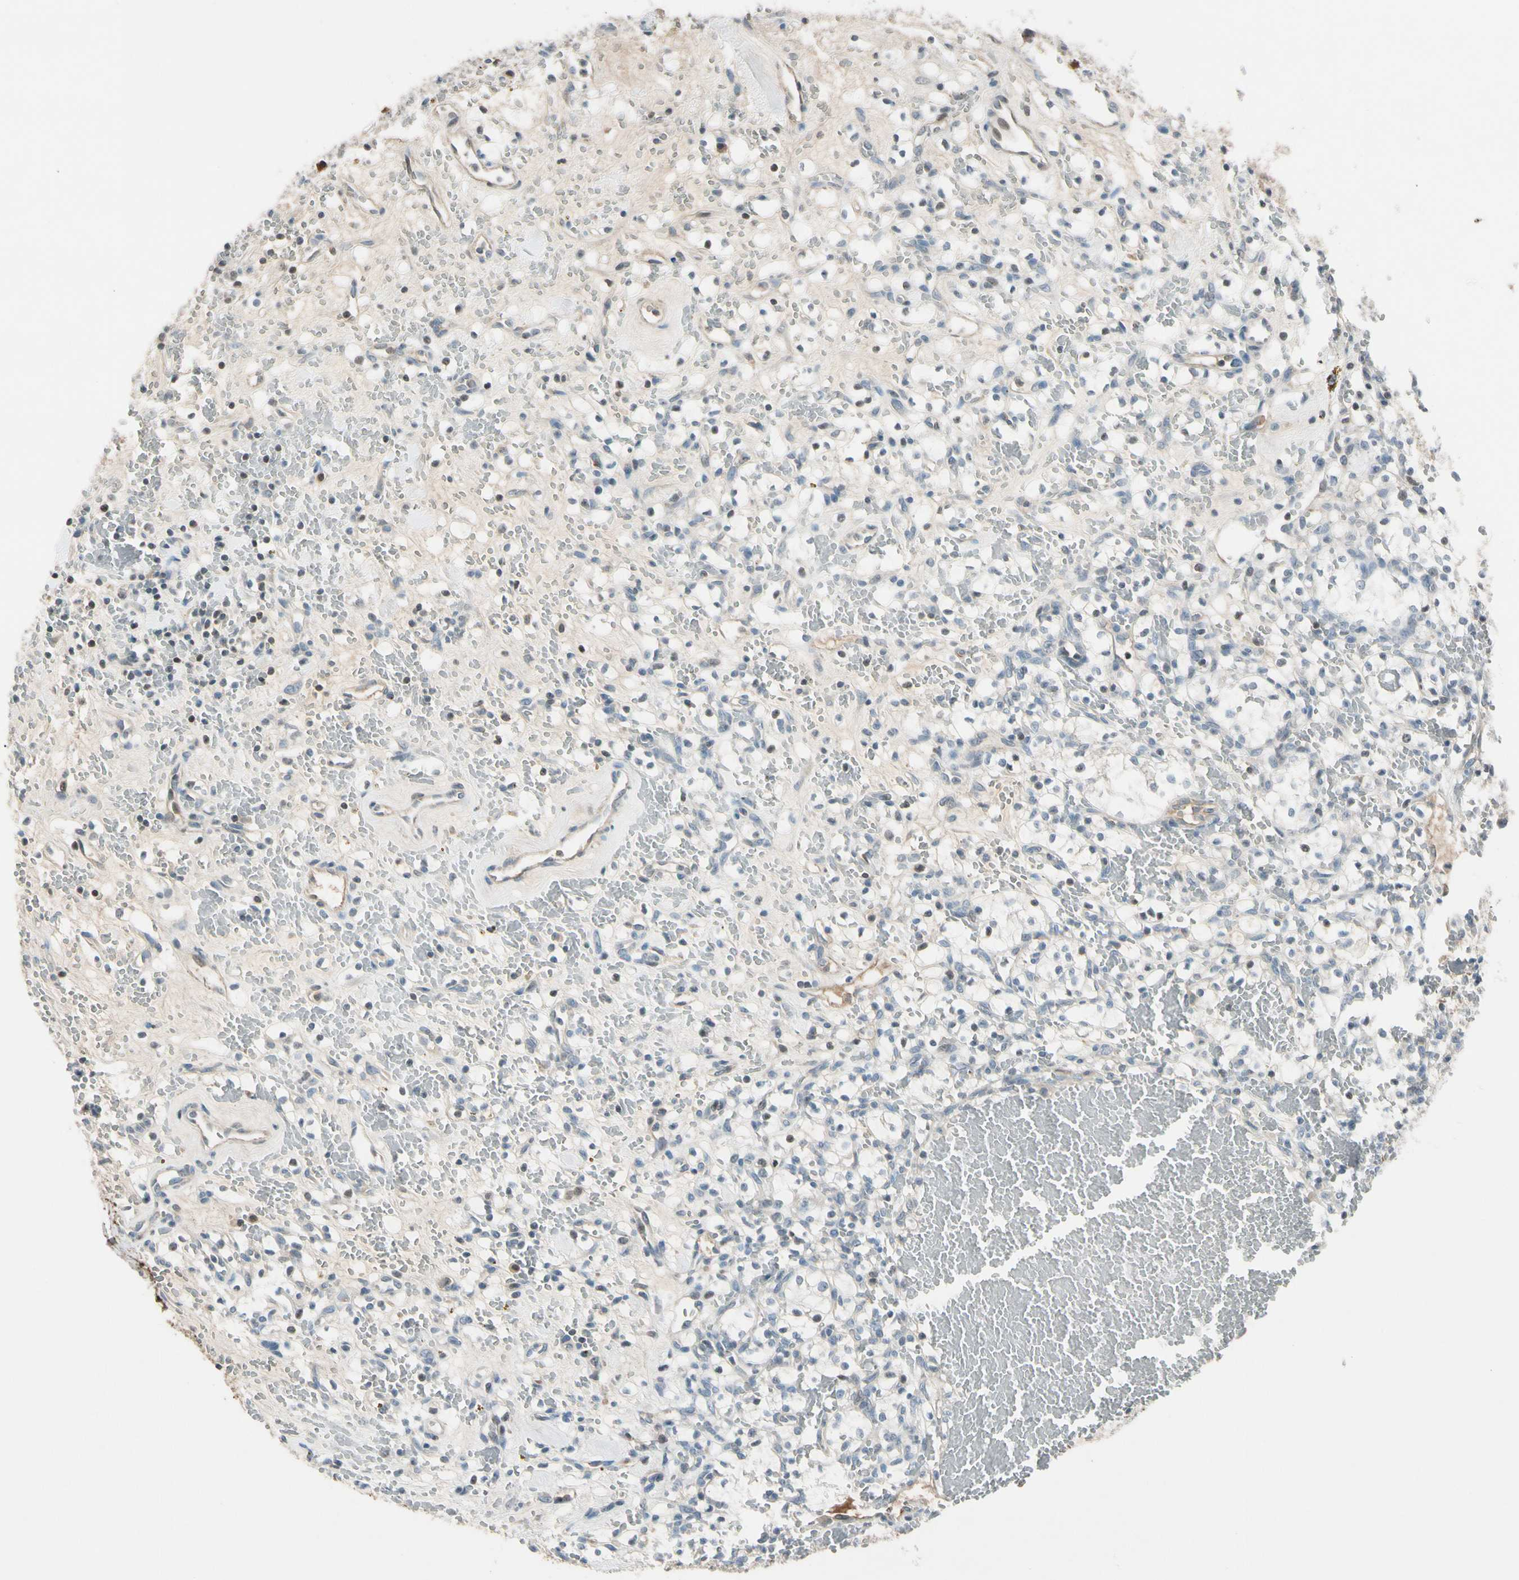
{"staining": {"intensity": "negative", "quantity": "none", "location": "none"}, "tissue": "renal cancer", "cell_type": "Tumor cells", "image_type": "cancer", "snomed": [{"axis": "morphology", "description": "Adenocarcinoma, NOS"}, {"axis": "topography", "description": "Kidney"}], "caption": "Tumor cells show no significant protein staining in renal cancer (adenocarcinoma).", "gene": "PDPN", "patient": {"sex": "female", "age": 60}}